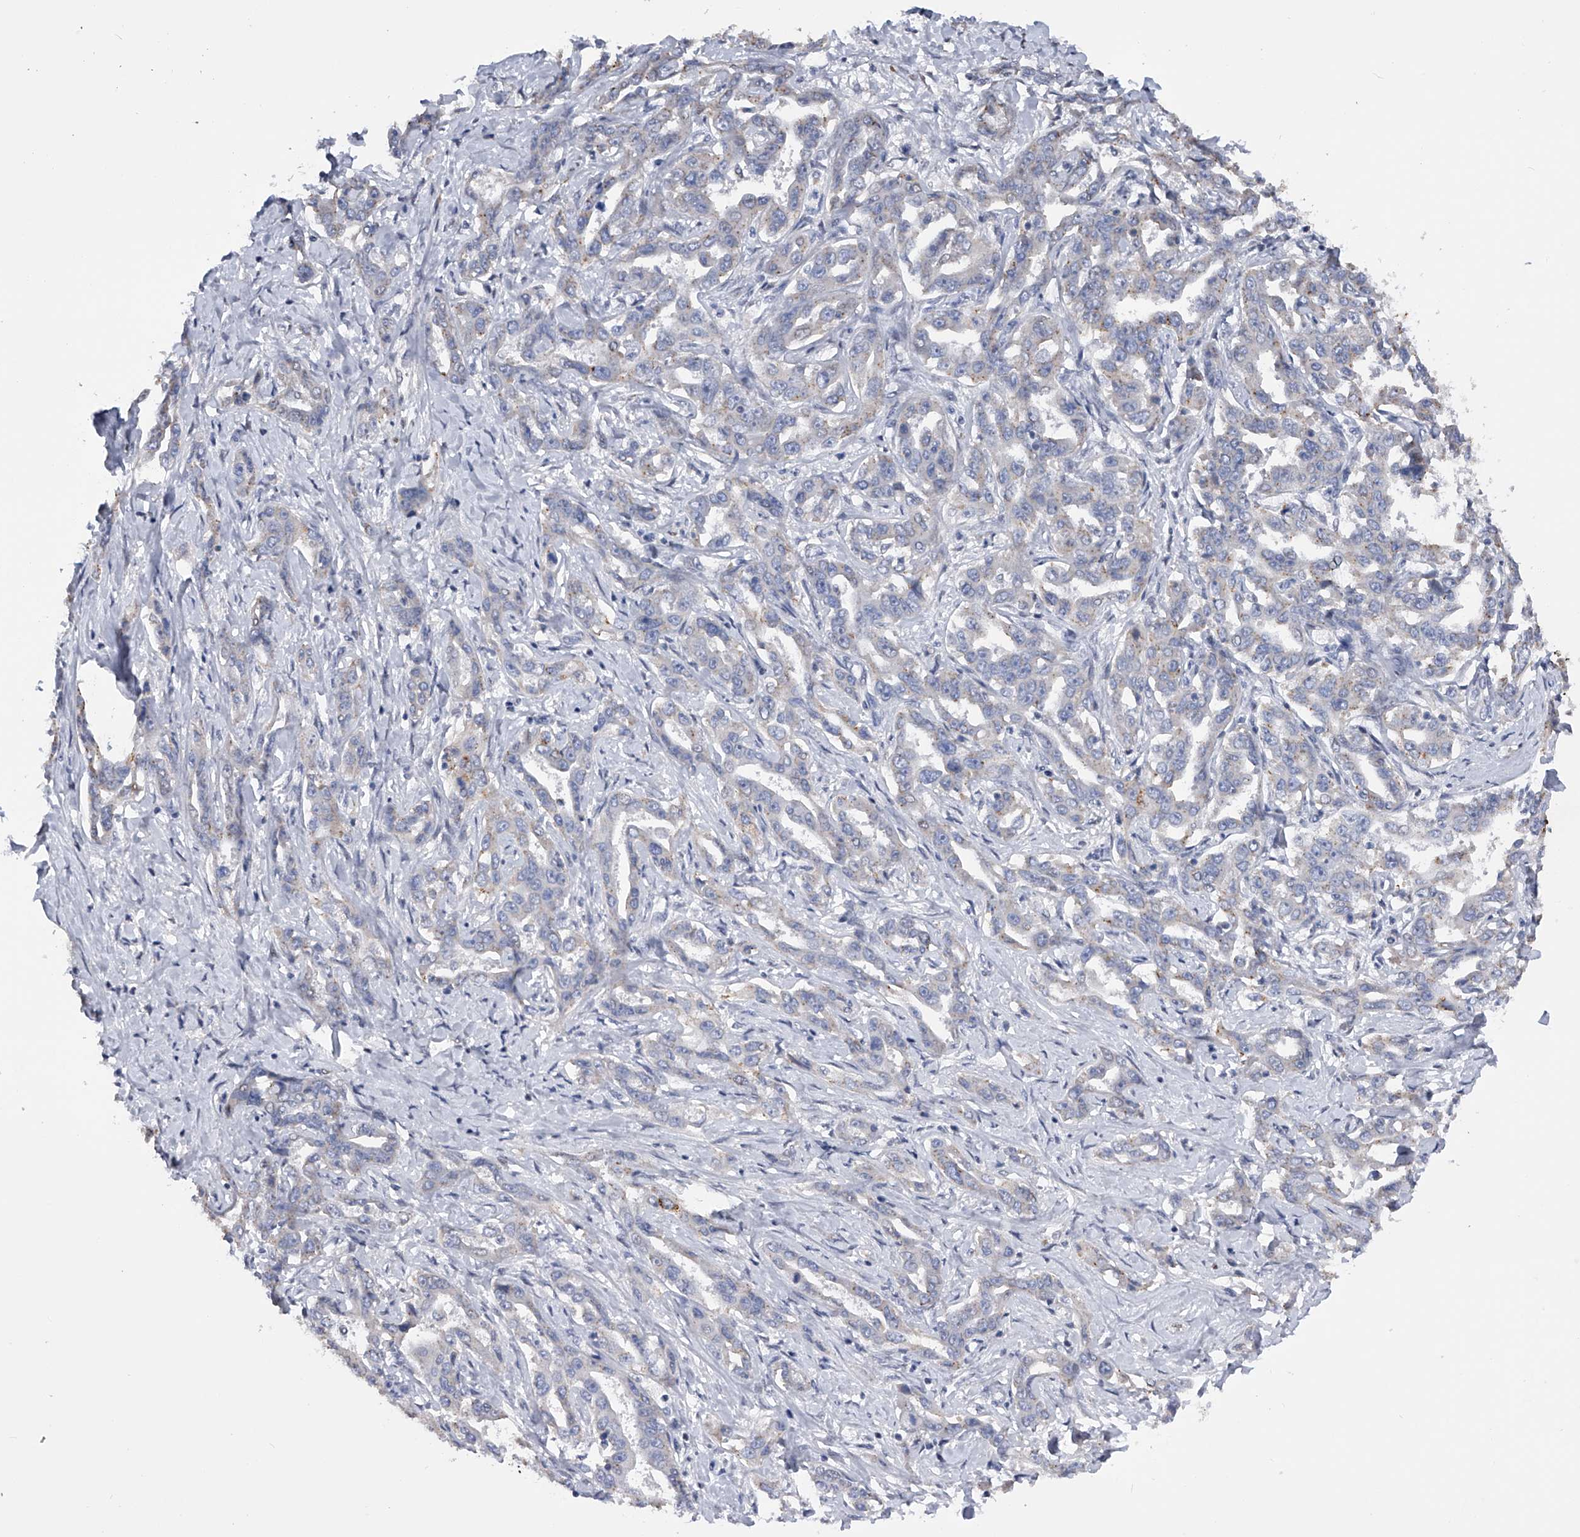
{"staining": {"intensity": "negative", "quantity": "none", "location": "none"}, "tissue": "liver cancer", "cell_type": "Tumor cells", "image_type": "cancer", "snomed": [{"axis": "morphology", "description": "Cholangiocarcinoma"}, {"axis": "topography", "description": "Liver"}], "caption": "Immunohistochemistry (IHC) micrograph of liver cholangiocarcinoma stained for a protein (brown), which demonstrates no expression in tumor cells. The staining is performed using DAB brown chromogen with nuclei counter-stained in using hematoxylin.", "gene": "RWDD2A", "patient": {"sex": "male", "age": 59}}